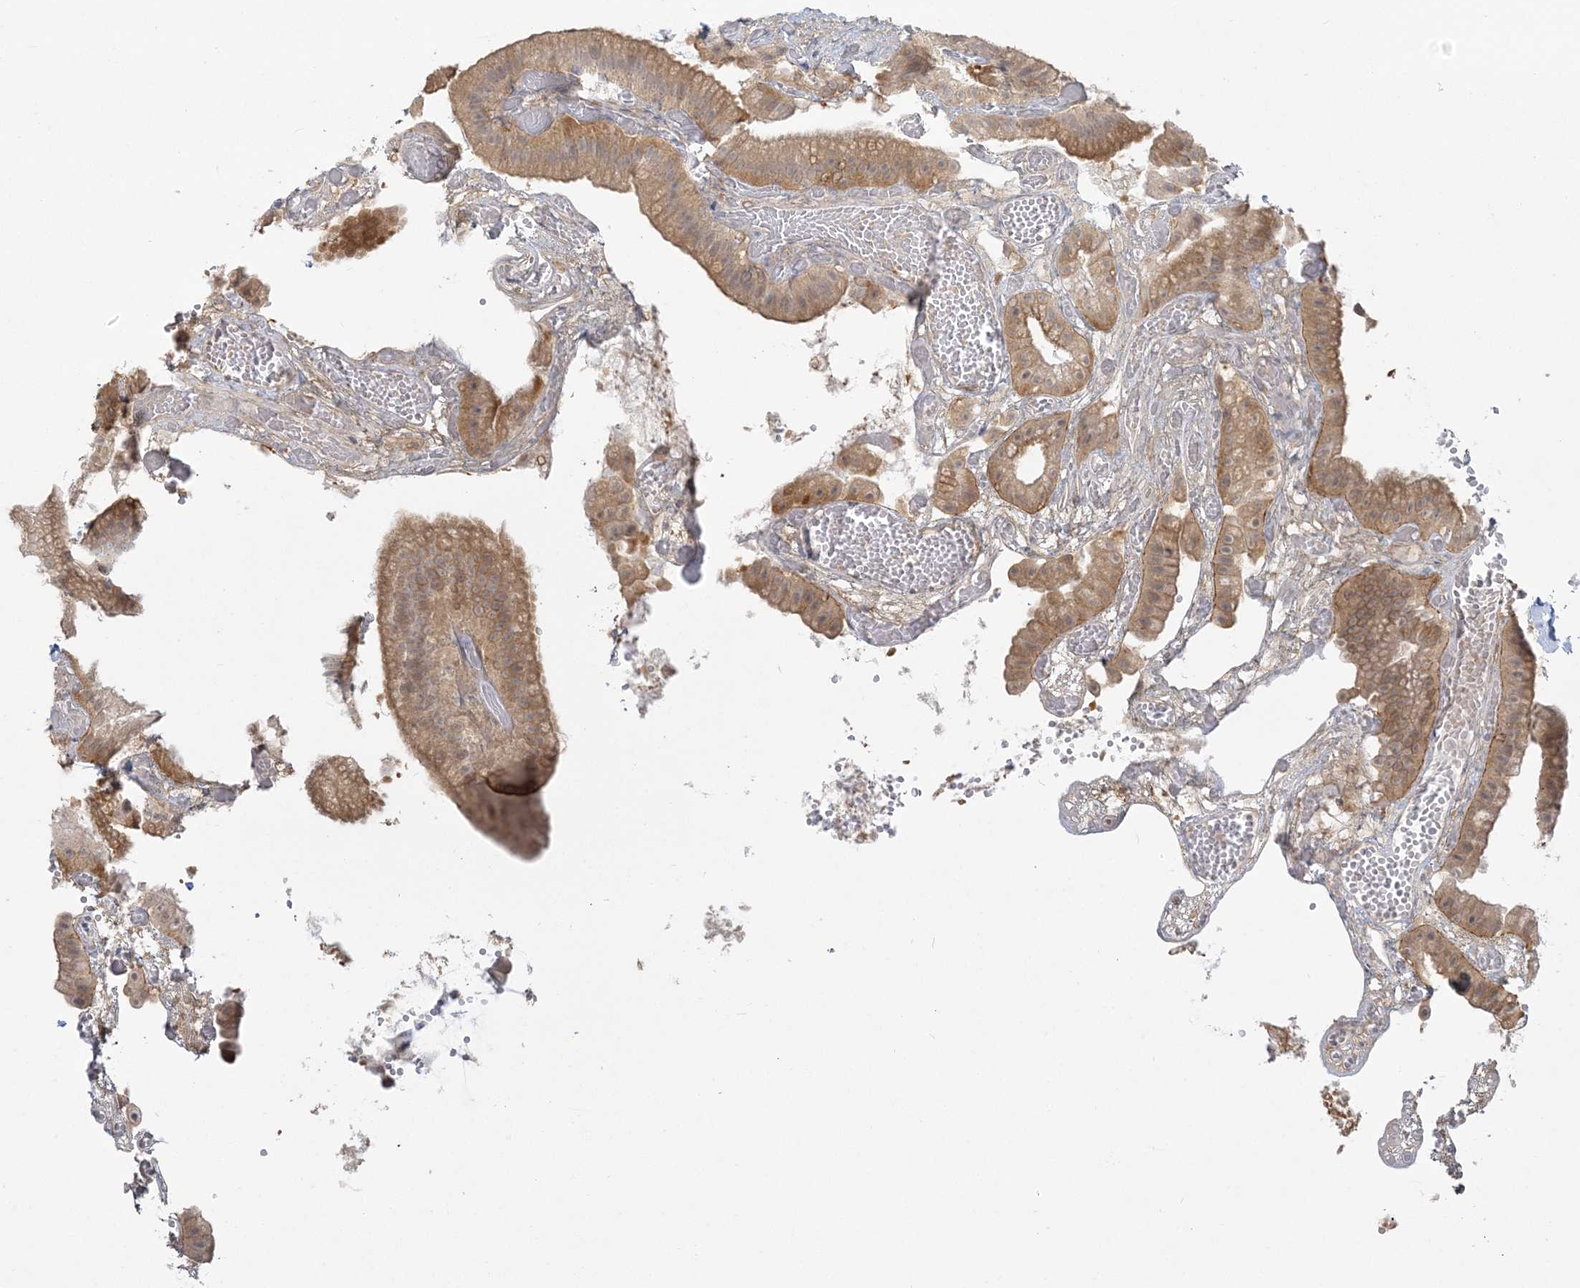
{"staining": {"intensity": "moderate", "quantity": ">75%", "location": "cytoplasmic/membranous"}, "tissue": "gallbladder", "cell_type": "Glandular cells", "image_type": "normal", "snomed": [{"axis": "morphology", "description": "Normal tissue, NOS"}, {"axis": "topography", "description": "Gallbladder"}], "caption": "A histopathology image showing moderate cytoplasmic/membranous positivity in approximately >75% of glandular cells in unremarkable gallbladder, as visualized by brown immunohistochemical staining.", "gene": "ANKS1A", "patient": {"sex": "female", "age": 64}}